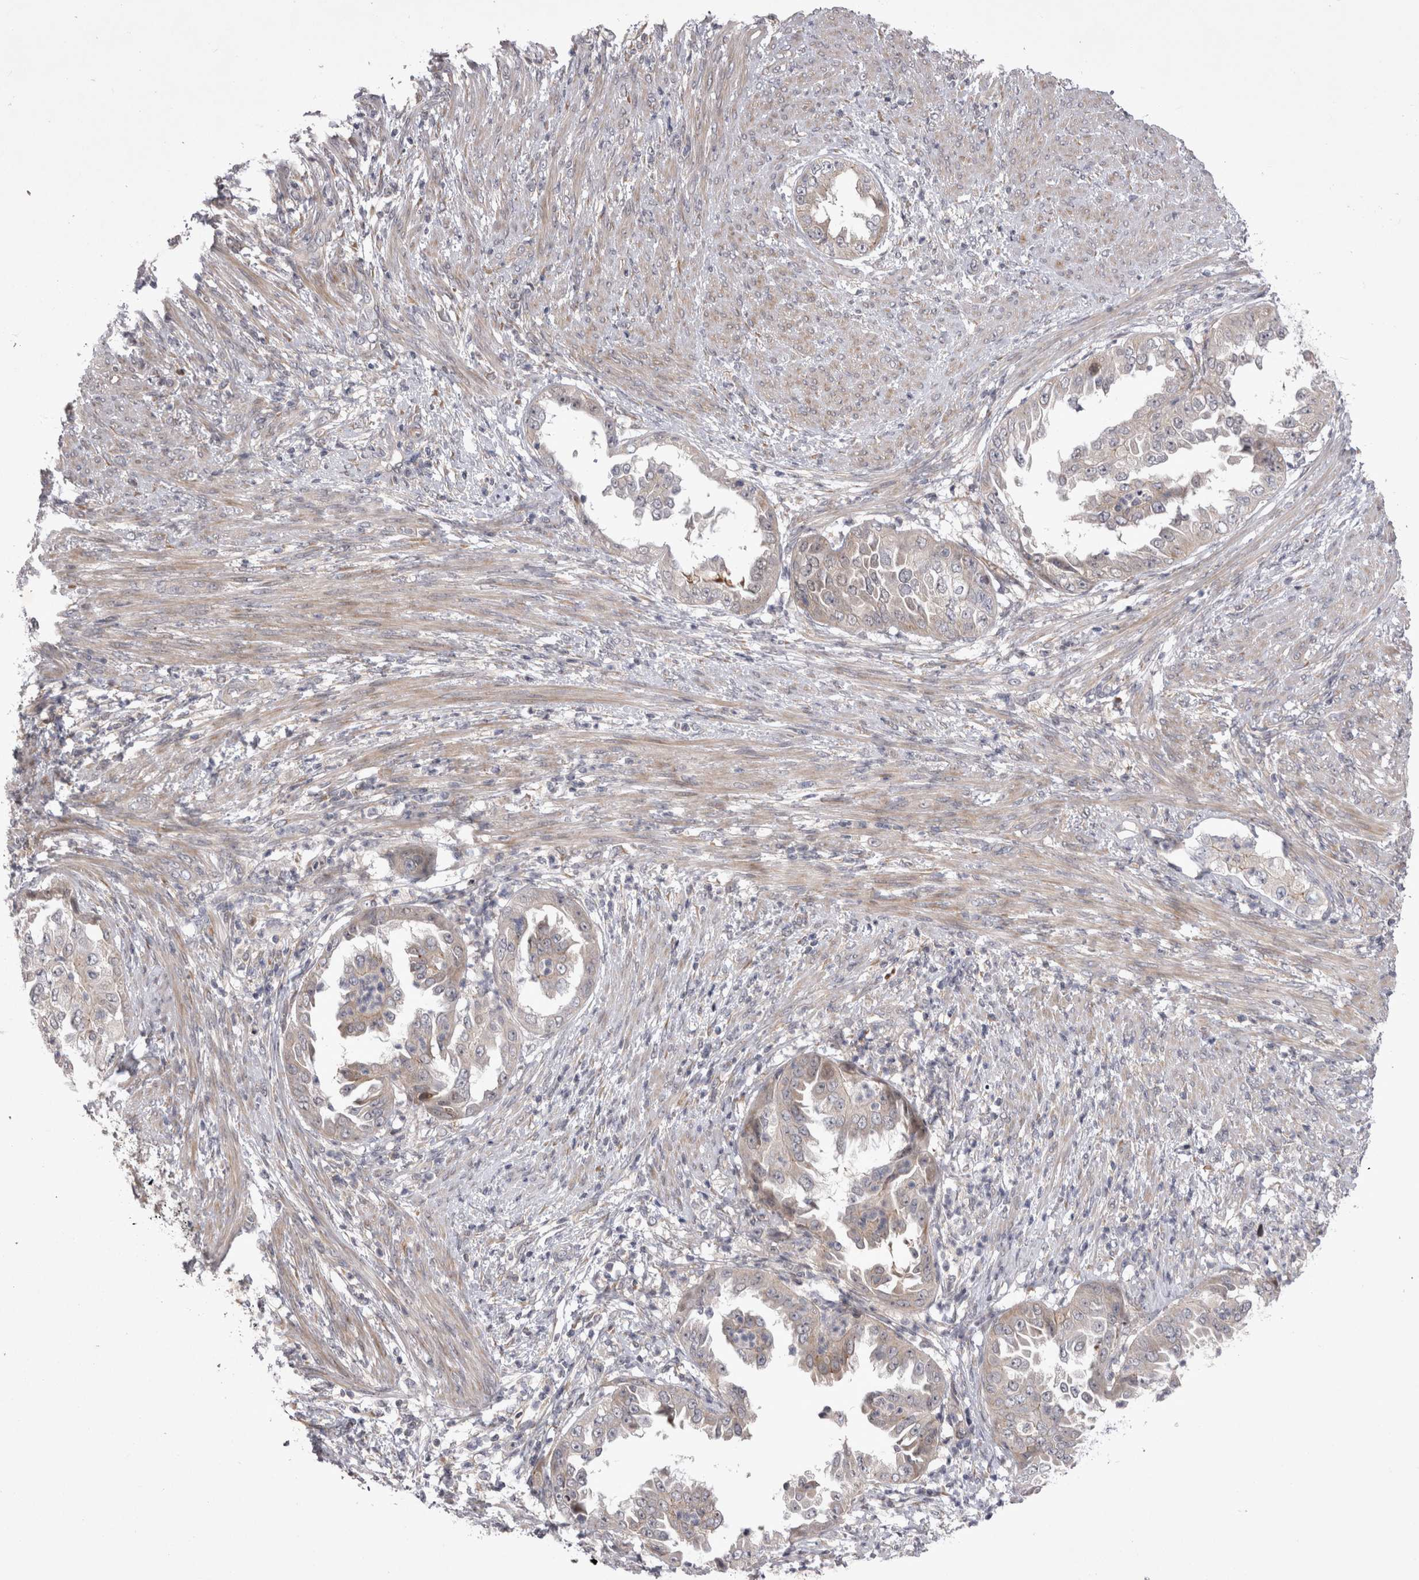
{"staining": {"intensity": "weak", "quantity": "25%-75%", "location": "cytoplasmic/membranous"}, "tissue": "endometrial cancer", "cell_type": "Tumor cells", "image_type": "cancer", "snomed": [{"axis": "morphology", "description": "Adenocarcinoma, NOS"}, {"axis": "topography", "description": "Endometrium"}], "caption": "Protein expression analysis of adenocarcinoma (endometrial) demonstrates weak cytoplasmic/membranous positivity in approximately 25%-75% of tumor cells. (DAB (3,3'-diaminobenzidine) IHC with brightfield microscopy, high magnification).", "gene": "NENF", "patient": {"sex": "female", "age": 85}}